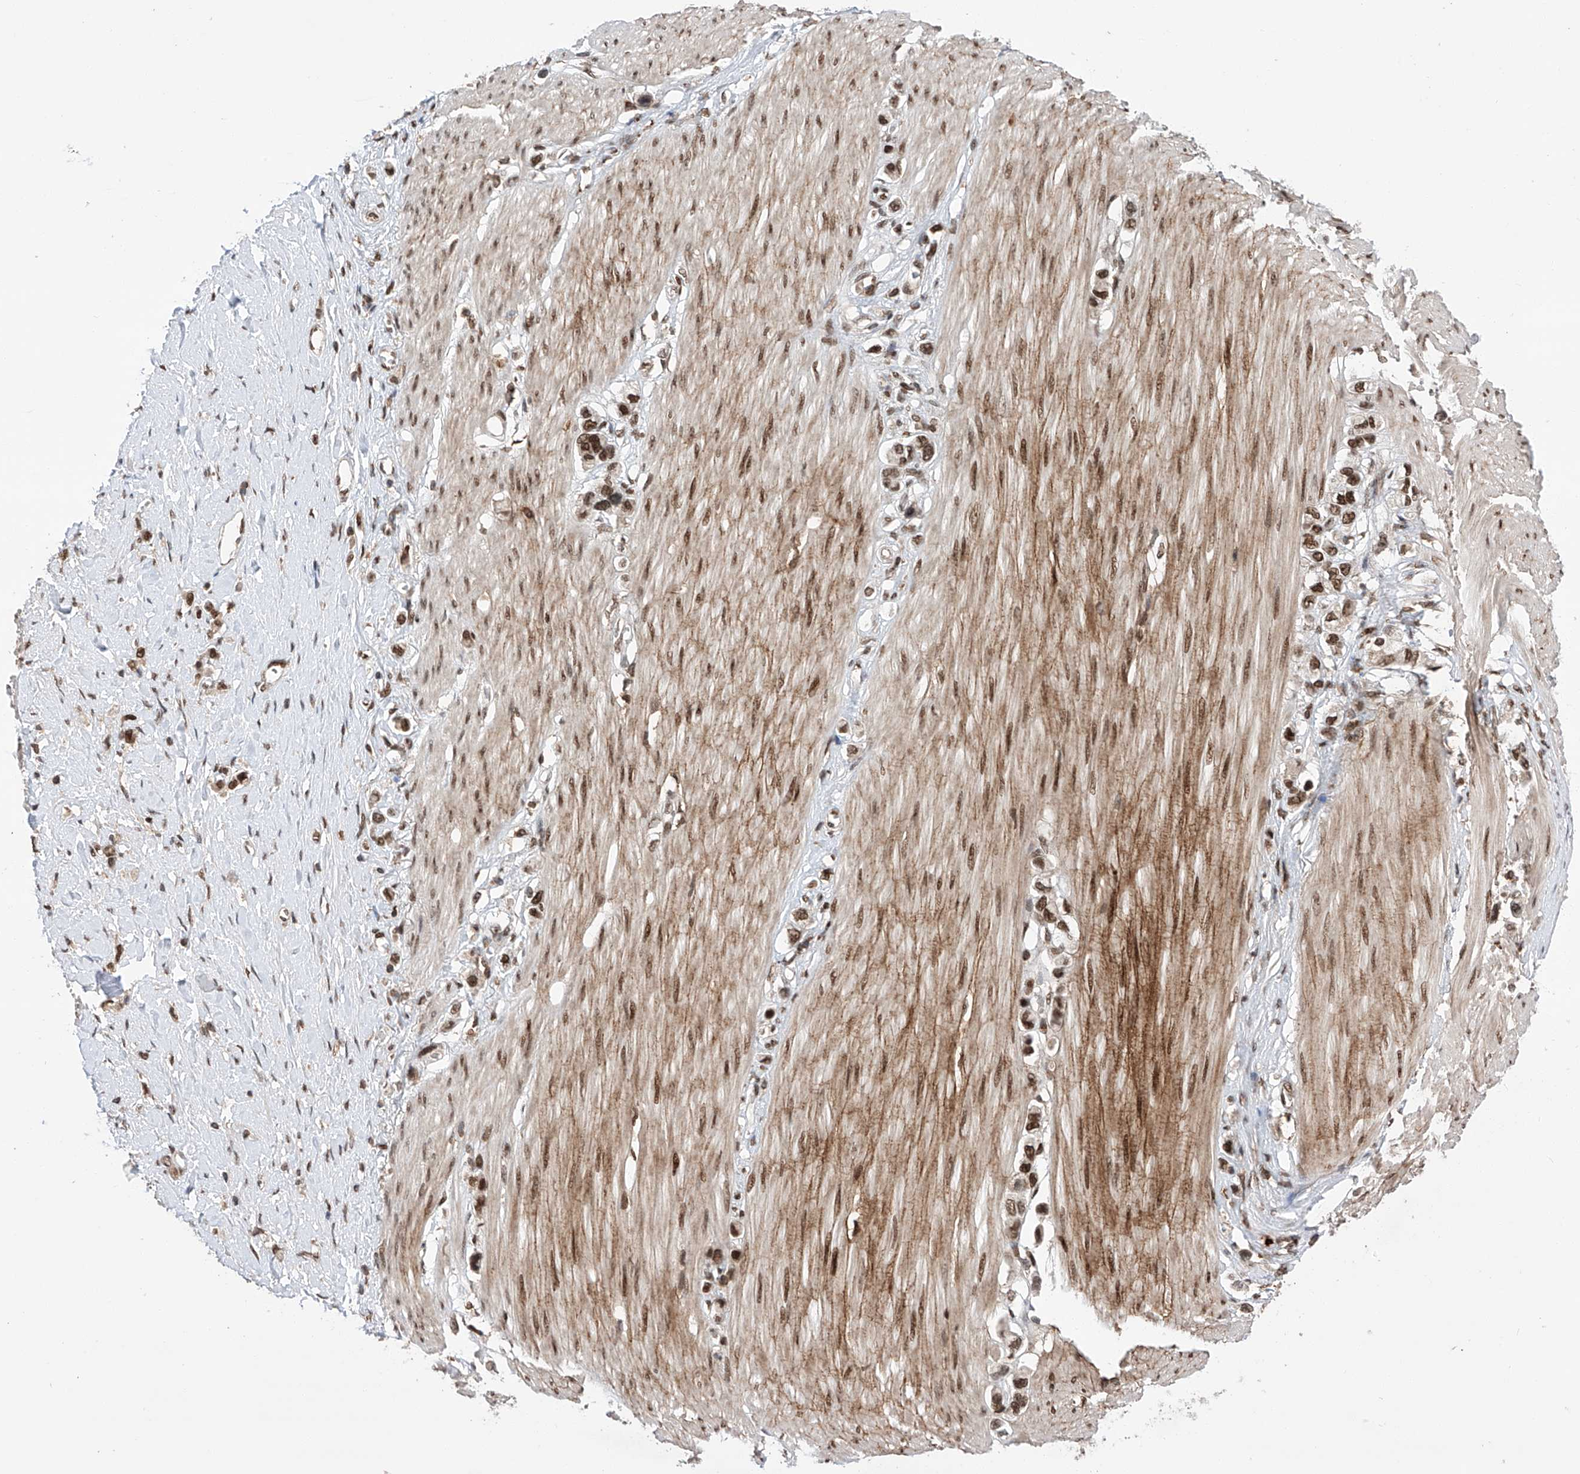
{"staining": {"intensity": "moderate", "quantity": ">75%", "location": "nuclear"}, "tissue": "stomach cancer", "cell_type": "Tumor cells", "image_type": "cancer", "snomed": [{"axis": "morphology", "description": "Adenocarcinoma, NOS"}, {"axis": "topography", "description": "Stomach"}], "caption": "Protein positivity by immunohistochemistry (IHC) demonstrates moderate nuclear positivity in about >75% of tumor cells in stomach cancer. Using DAB (brown) and hematoxylin (blue) stains, captured at high magnification using brightfield microscopy.", "gene": "ZNF280D", "patient": {"sex": "female", "age": 65}}